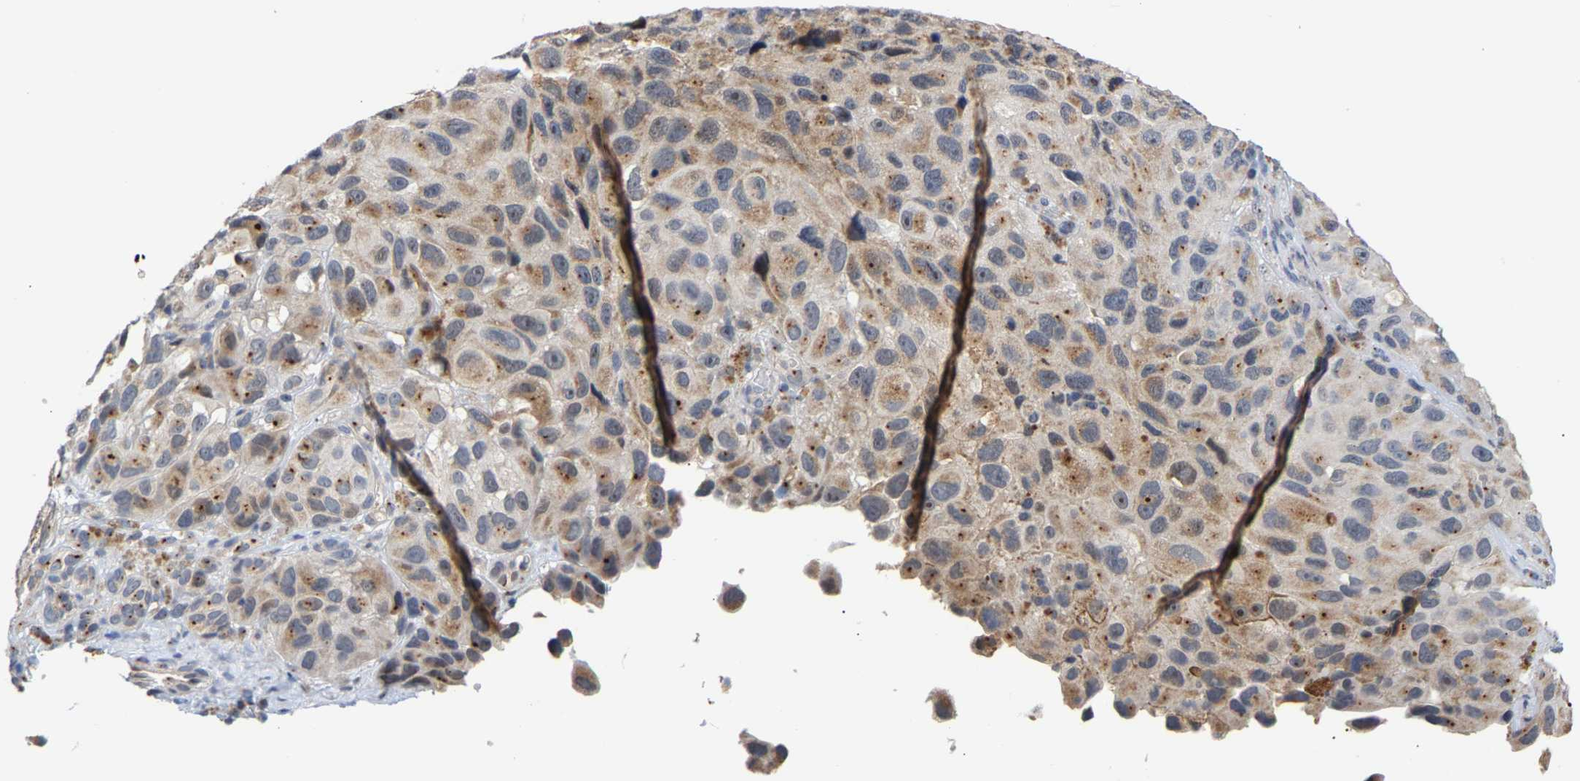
{"staining": {"intensity": "weak", "quantity": ">75%", "location": "cytoplasmic/membranous"}, "tissue": "melanoma", "cell_type": "Tumor cells", "image_type": "cancer", "snomed": [{"axis": "morphology", "description": "Malignant melanoma, NOS"}, {"axis": "topography", "description": "Skin"}], "caption": "An IHC image of neoplastic tissue is shown. Protein staining in brown labels weak cytoplasmic/membranous positivity in malignant melanoma within tumor cells.", "gene": "PCNT", "patient": {"sex": "female", "age": 73}}